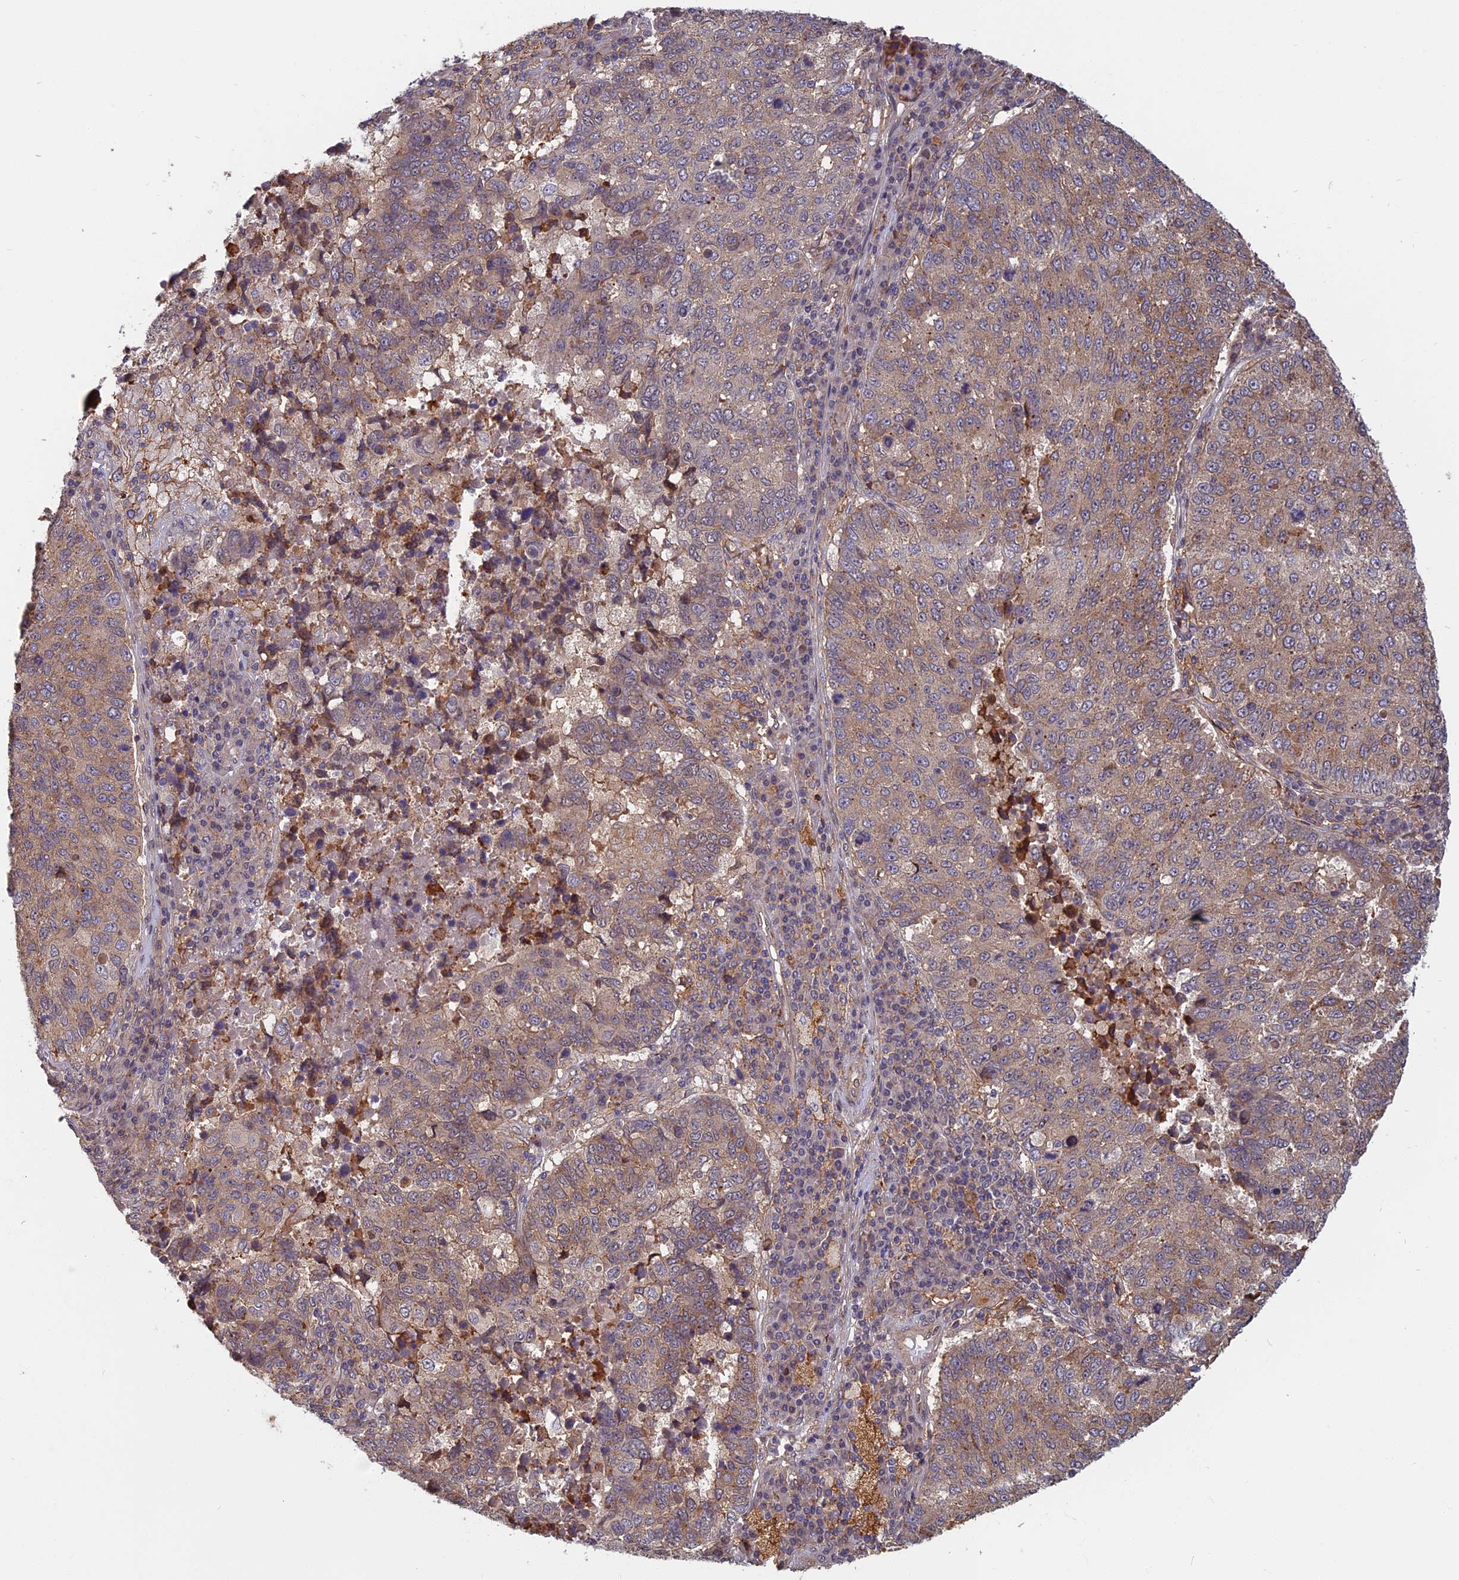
{"staining": {"intensity": "weak", "quantity": ">75%", "location": "cytoplasmic/membranous"}, "tissue": "lung cancer", "cell_type": "Tumor cells", "image_type": "cancer", "snomed": [{"axis": "morphology", "description": "Squamous cell carcinoma, NOS"}, {"axis": "topography", "description": "Lung"}], "caption": "About >75% of tumor cells in lung cancer display weak cytoplasmic/membranous protein positivity as visualized by brown immunohistochemical staining.", "gene": "SPG11", "patient": {"sex": "male", "age": 73}}